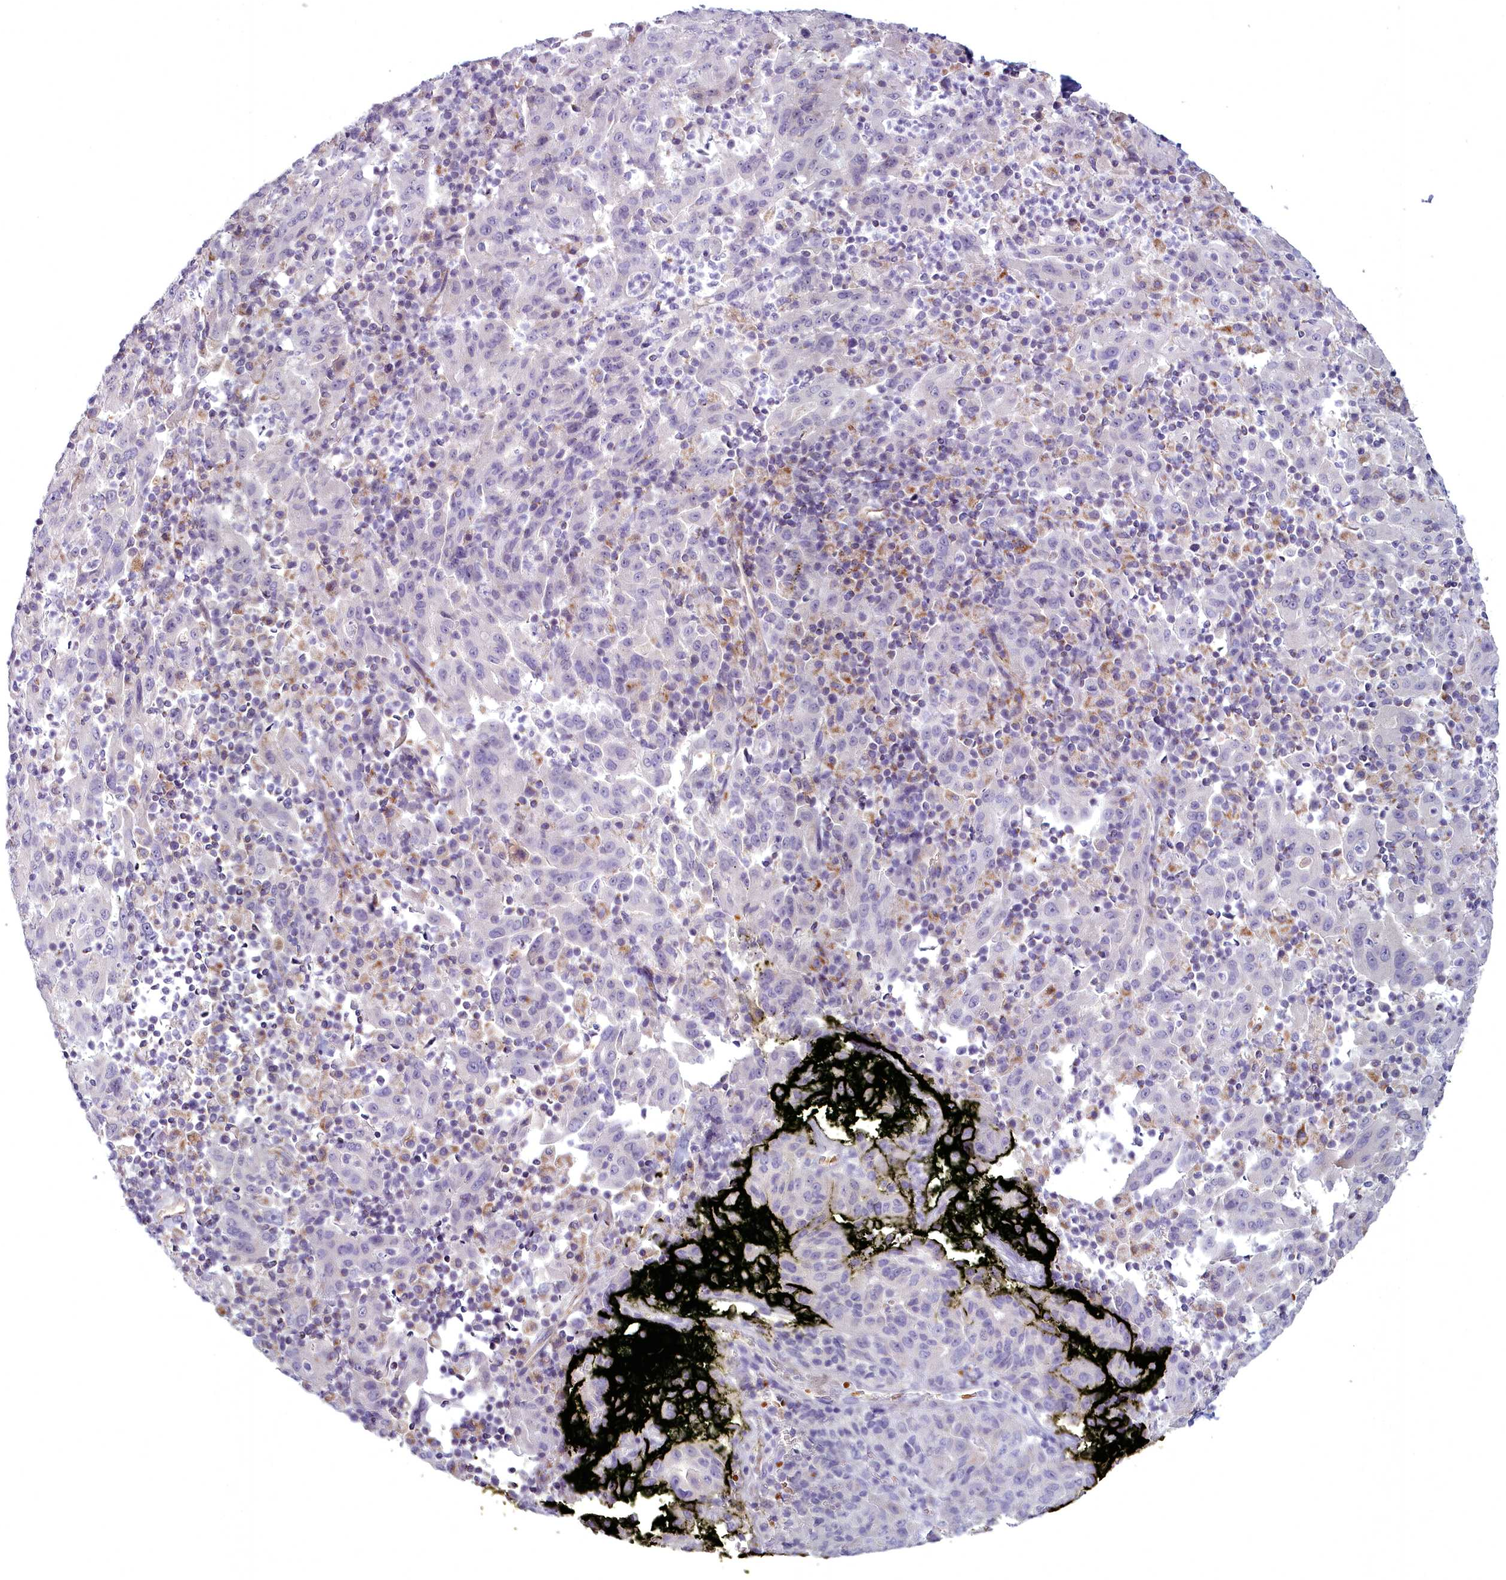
{"staining": {"intensity": "negative", "quantity": "none", "location": "none"}, "tissue": "pancreatic cancer", "cell_type": "Tumor cells", "image_type": "cancer", "snomed": [{"axis": "morphology", "description": "Adenocarcinoma, NOS"}, {"axis": "topography", "description": "Pancreas"}], "caption": "The micrograph reveals no significant positivity in tumor cells of pancreatic adenocarcinoma.", "gene": "ARL15", "patient": {"sex": "male", "age": 63}}